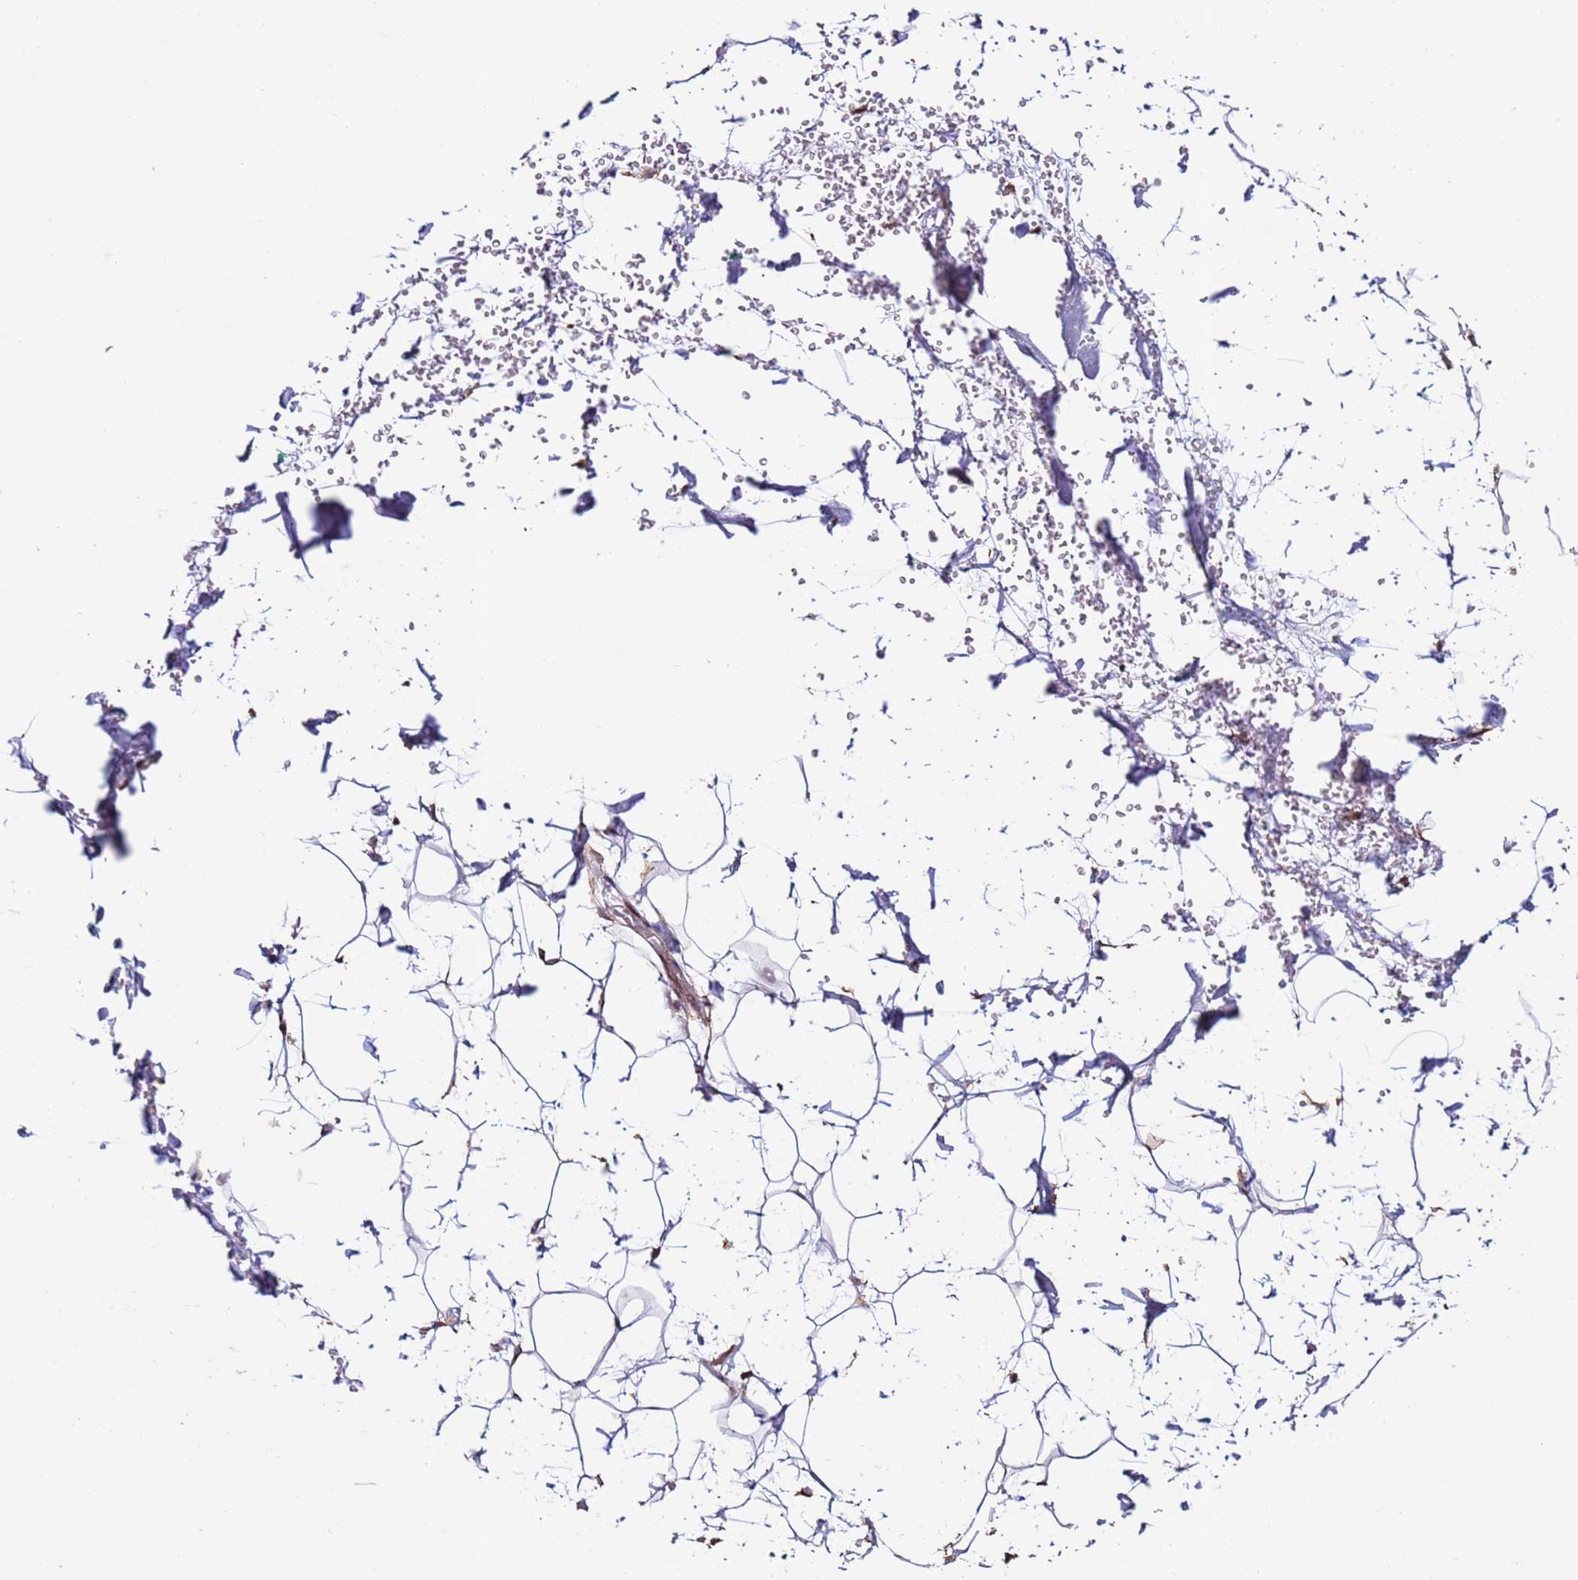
{"staining": {"intensity": "weak", "quantity": ">75%", "location": "cytoplasmic/membranous"}, "tissue": "adipose tissue", "cell_type": "Adipocytes", "image_type": "normal", "snomed": [{"axis": "morphology", "description": "Normal tissue, NOS"}, {"axis": "topography", "description": "Breast"}], "caption": "A micrograph showing weak cytoplasmic/membranous positivity in about >75% of adipocytes in unremarkable adipose tissue, as visualized by brown immunohistochemical staining.", "gene": "DCAF4", "patient": {"sex": "female", "age": 26}}